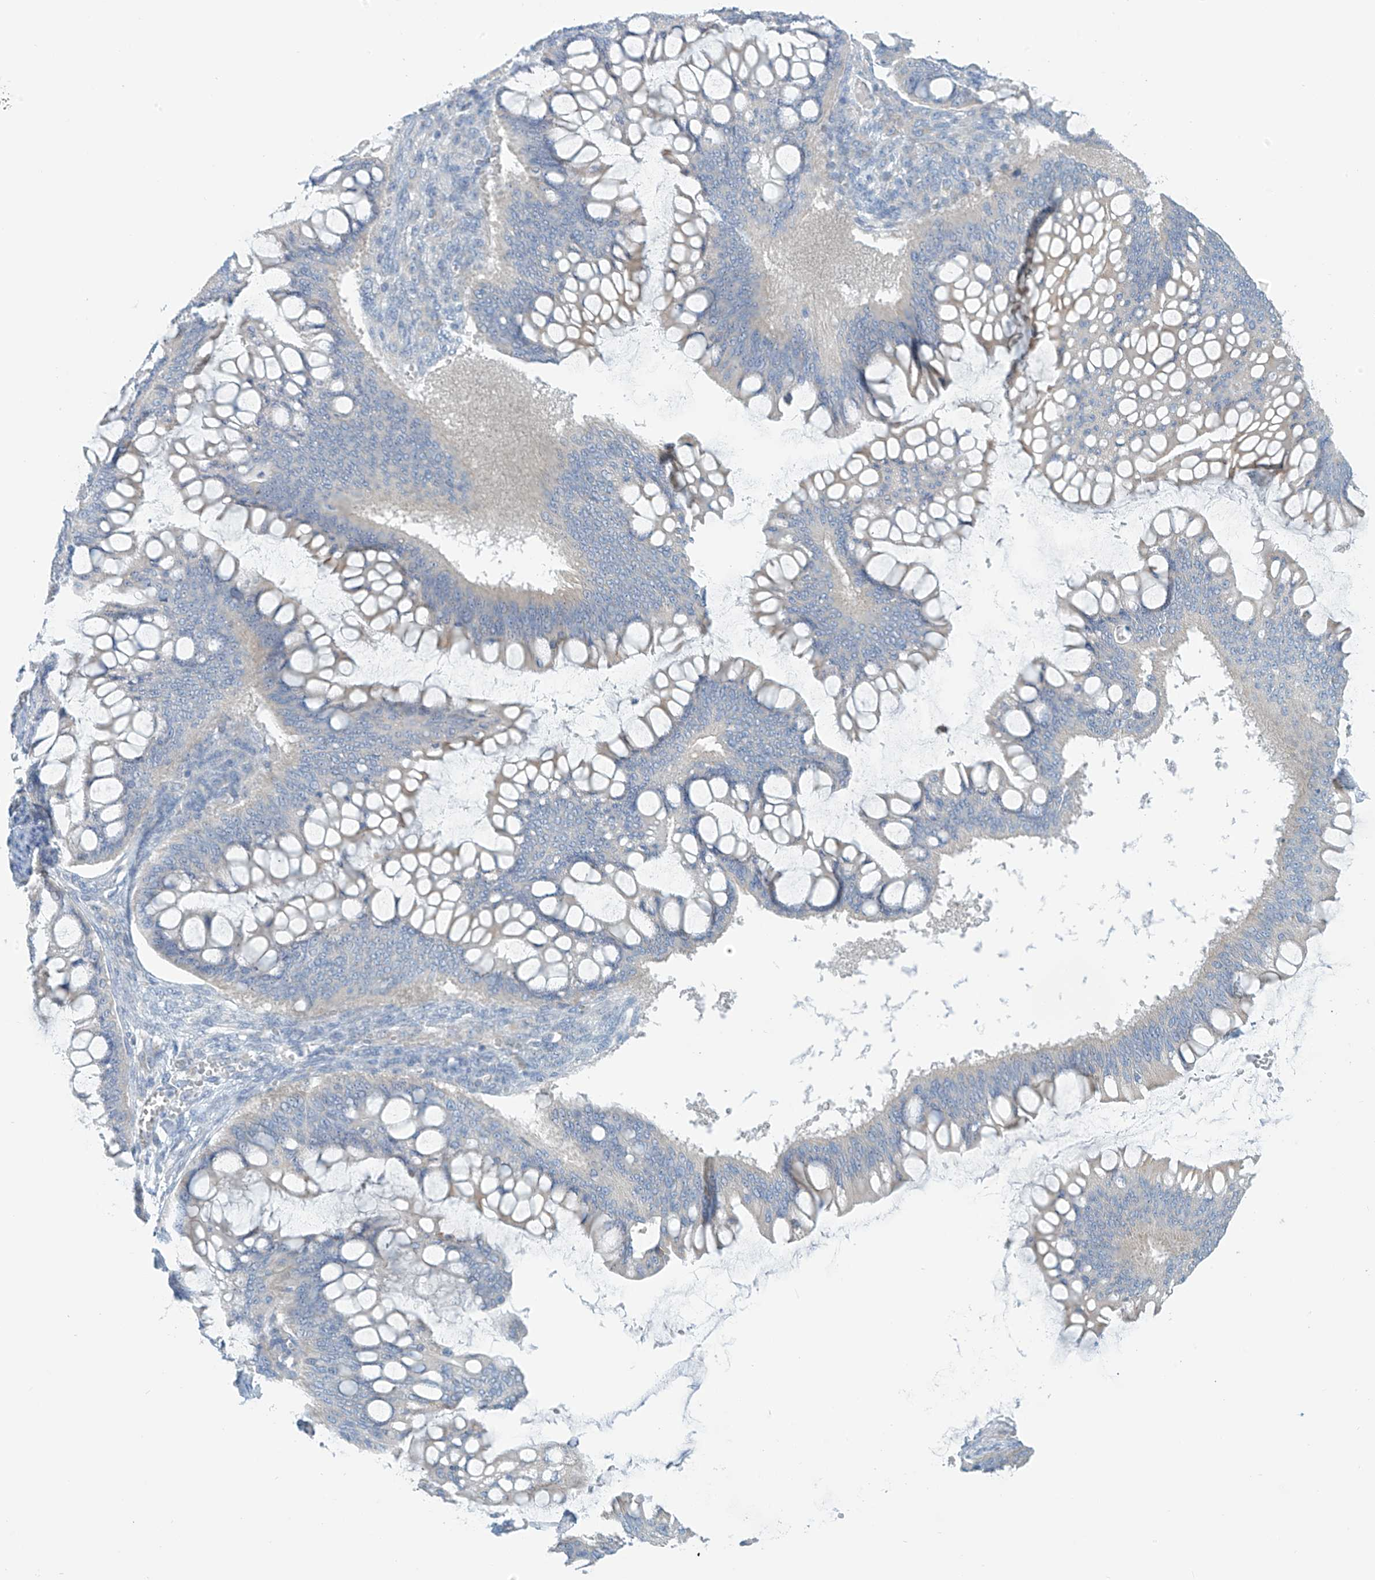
{"staining": {"intensity": "negative", "quantity": "none", "location": "none"}, "tissue": "ovarian cancer", "cell_type": "Tumor cells", "image_type": "cancer", "snomed": [{"axis": "morphology", "description": "Cystadenocarcinoma, mucinous, NOS"}, {"axis": "topography", "description": "Ovary"}], "caption": "IHC histopathology image of human ovarian mucinous cystadenocarcinoma stained for a protein (brown), which reveals no expression in tumor cells.", "gene": "SLC6A12", "patient": {"sex": "female", "age": 73}}